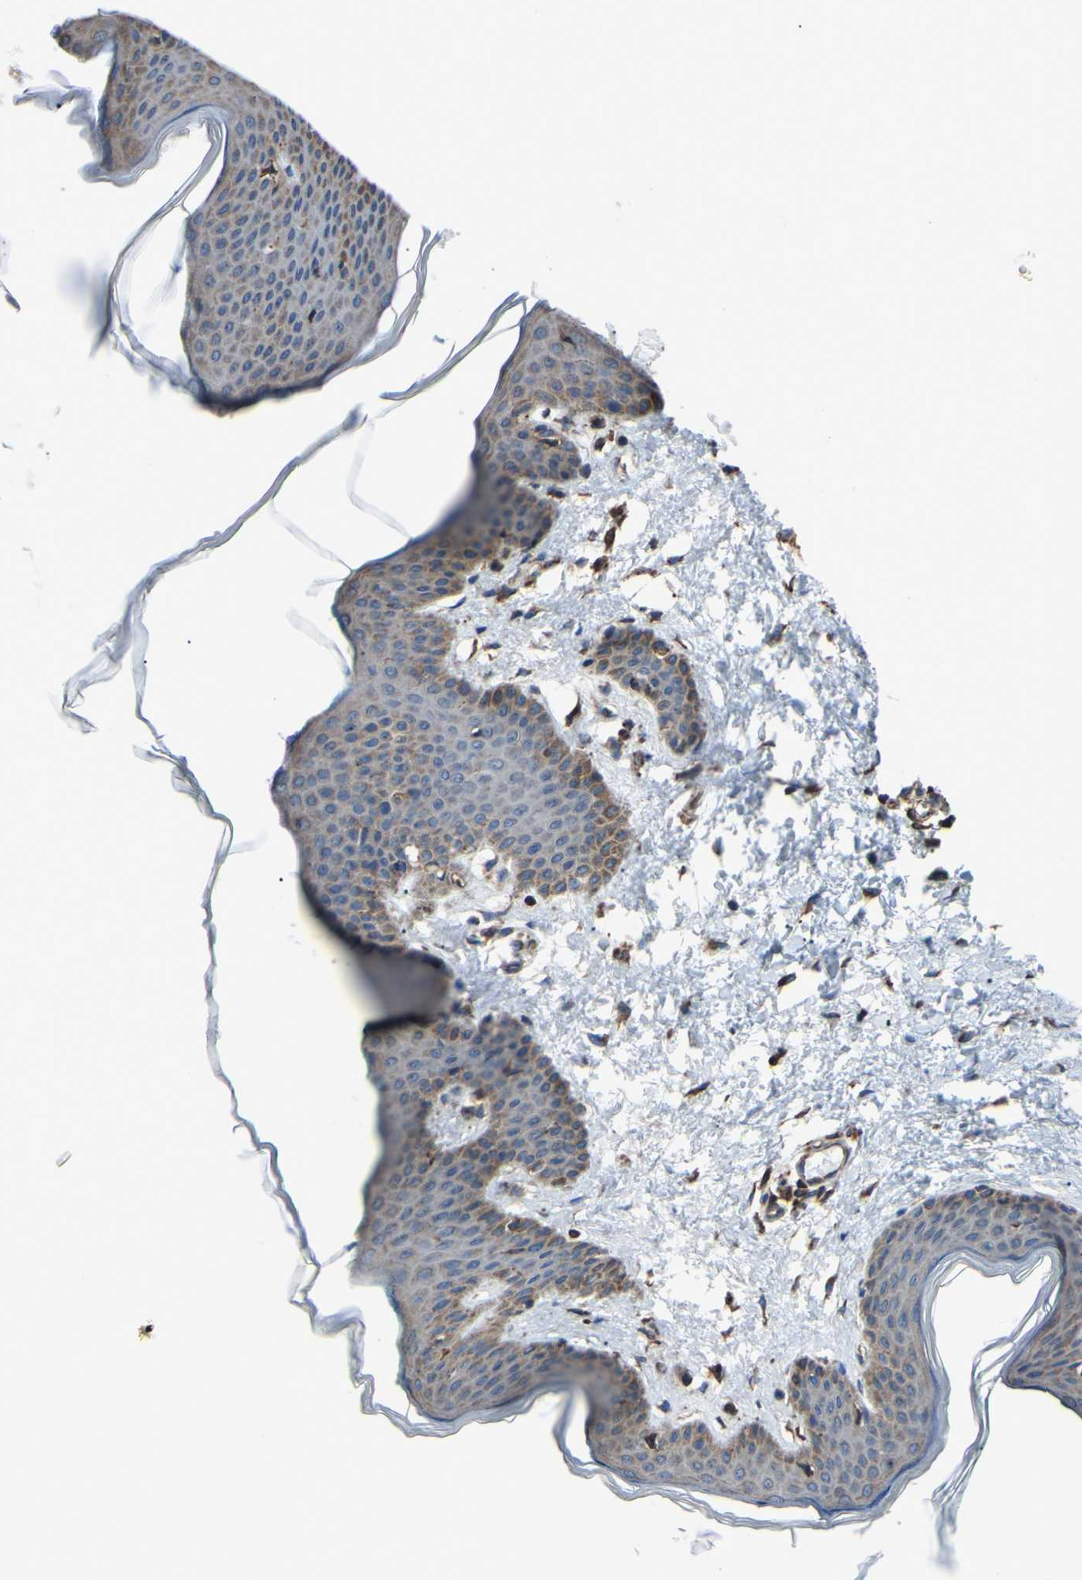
{"staining": {"intensity": "moderate", "quantity": "25%-75%", "location": "cytoplasmic/membranous"}, "tissue": "skin", "cell_type": "Fibroblasts", "image_type": "normal", "snomed": [{"axis": "morphology", "description": "Normal tissue, NOS"}, {"axis": "topography", "description": "Skin"}], "caption": "The photomicrograph demonstrates staining of benign skin, revealing moderate cytoplasmic/membranous protein expression (brown color) within fibroblasts. The staining is performed using DAB brown chromogen to label protein expression. The nuclei are counter-stained blue using hematoxylin.", "gene": "BMF", "patient": {"sex": "female", "age": 17}}